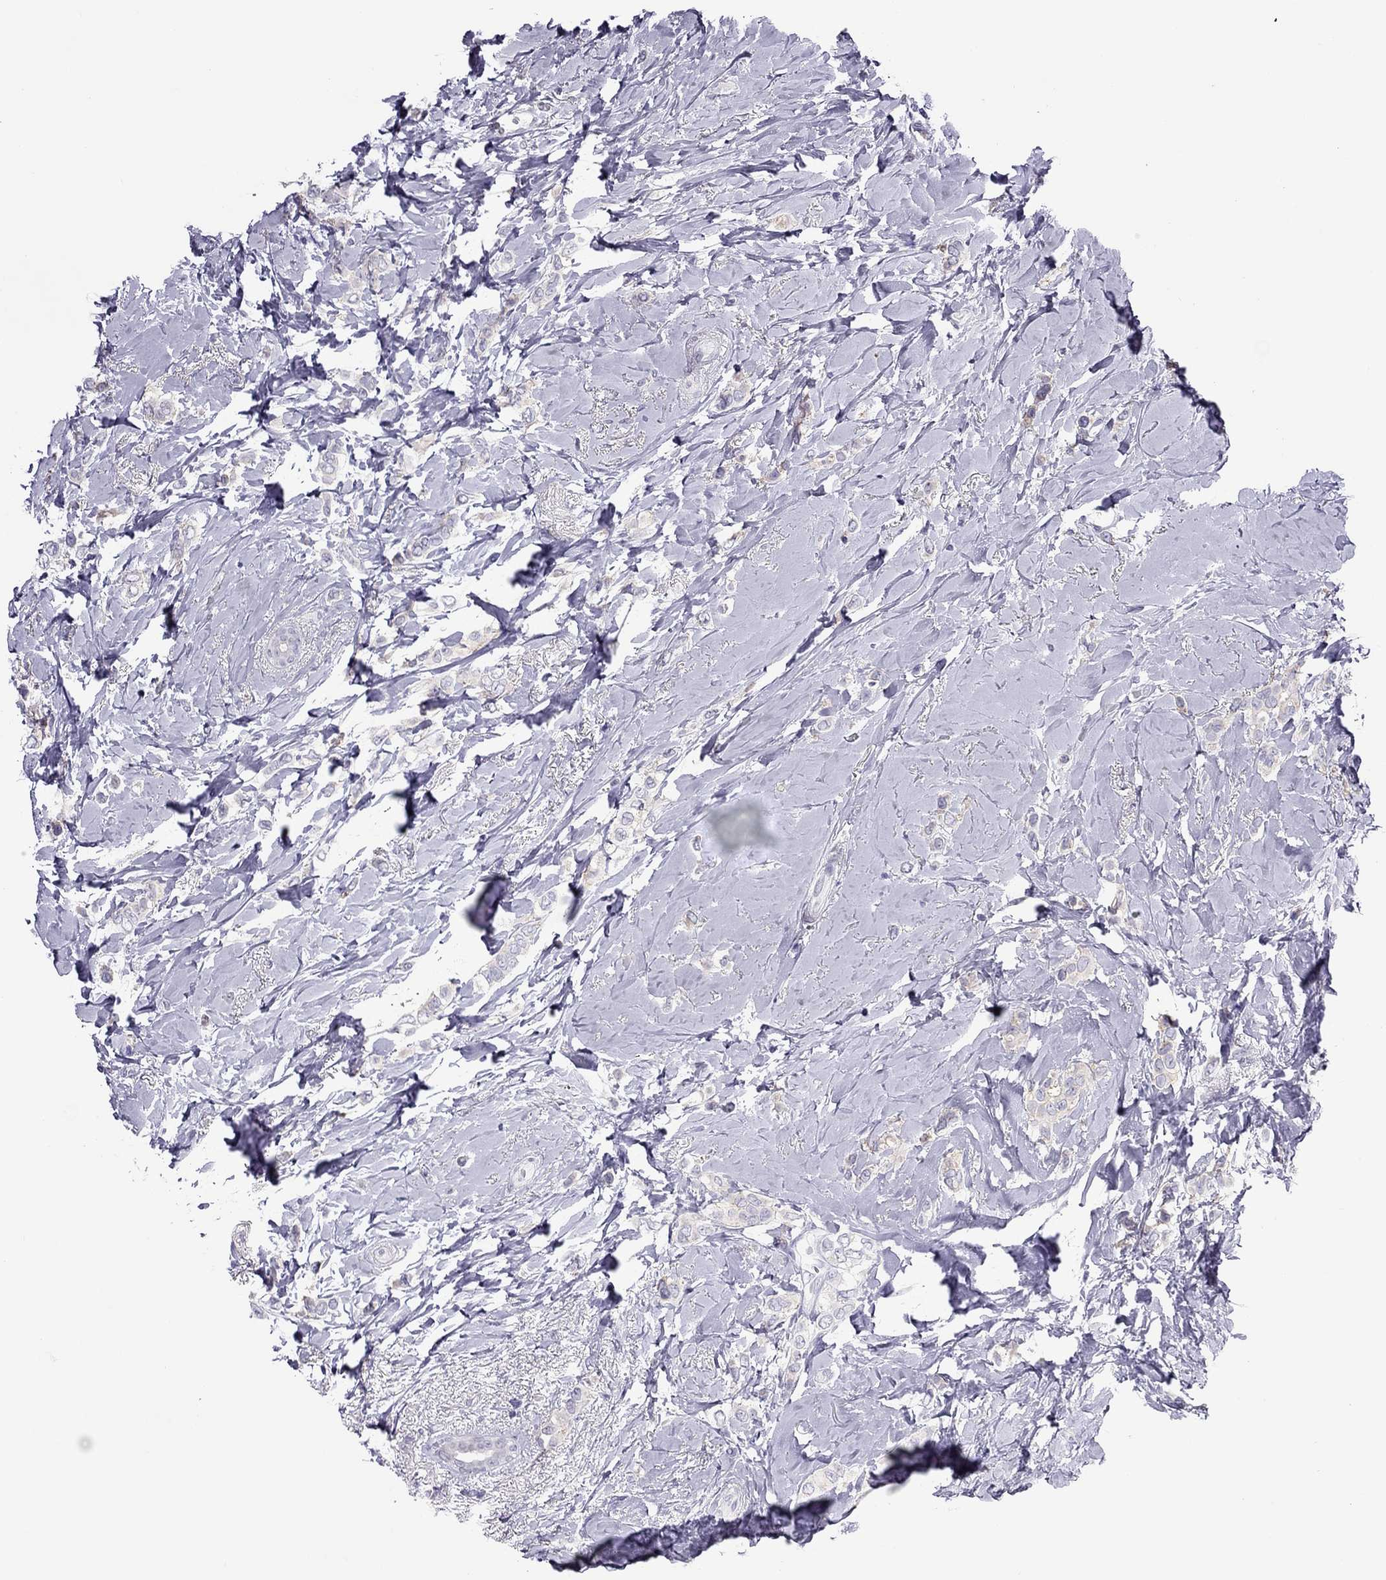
{"staining": {"intensity": "negative", "quantity": "none", "location": "none"}, "tissue": "breast cancer", "cell_type": "Tumor cells", "image_type": "cancer", "snomed": [{"axis": "morphology", "description": "Lobular carcinoma"}, {"axis": "topography", "description": "Breast"}], "caption": "Immunohistochemistry micrograph of lobular carcinoma (breast) stained for a protein (brown), which exhibits no expression in tumor cells. (Stains: DAB (3,3'-diaminobenzidine) immunohistochemistry (IHC) with hematoxylin counter stain, Microscopy: brightfield microscopy at high magnification).", "gene": "TEX14", "patient": {"sex": "female", "age": 66}}